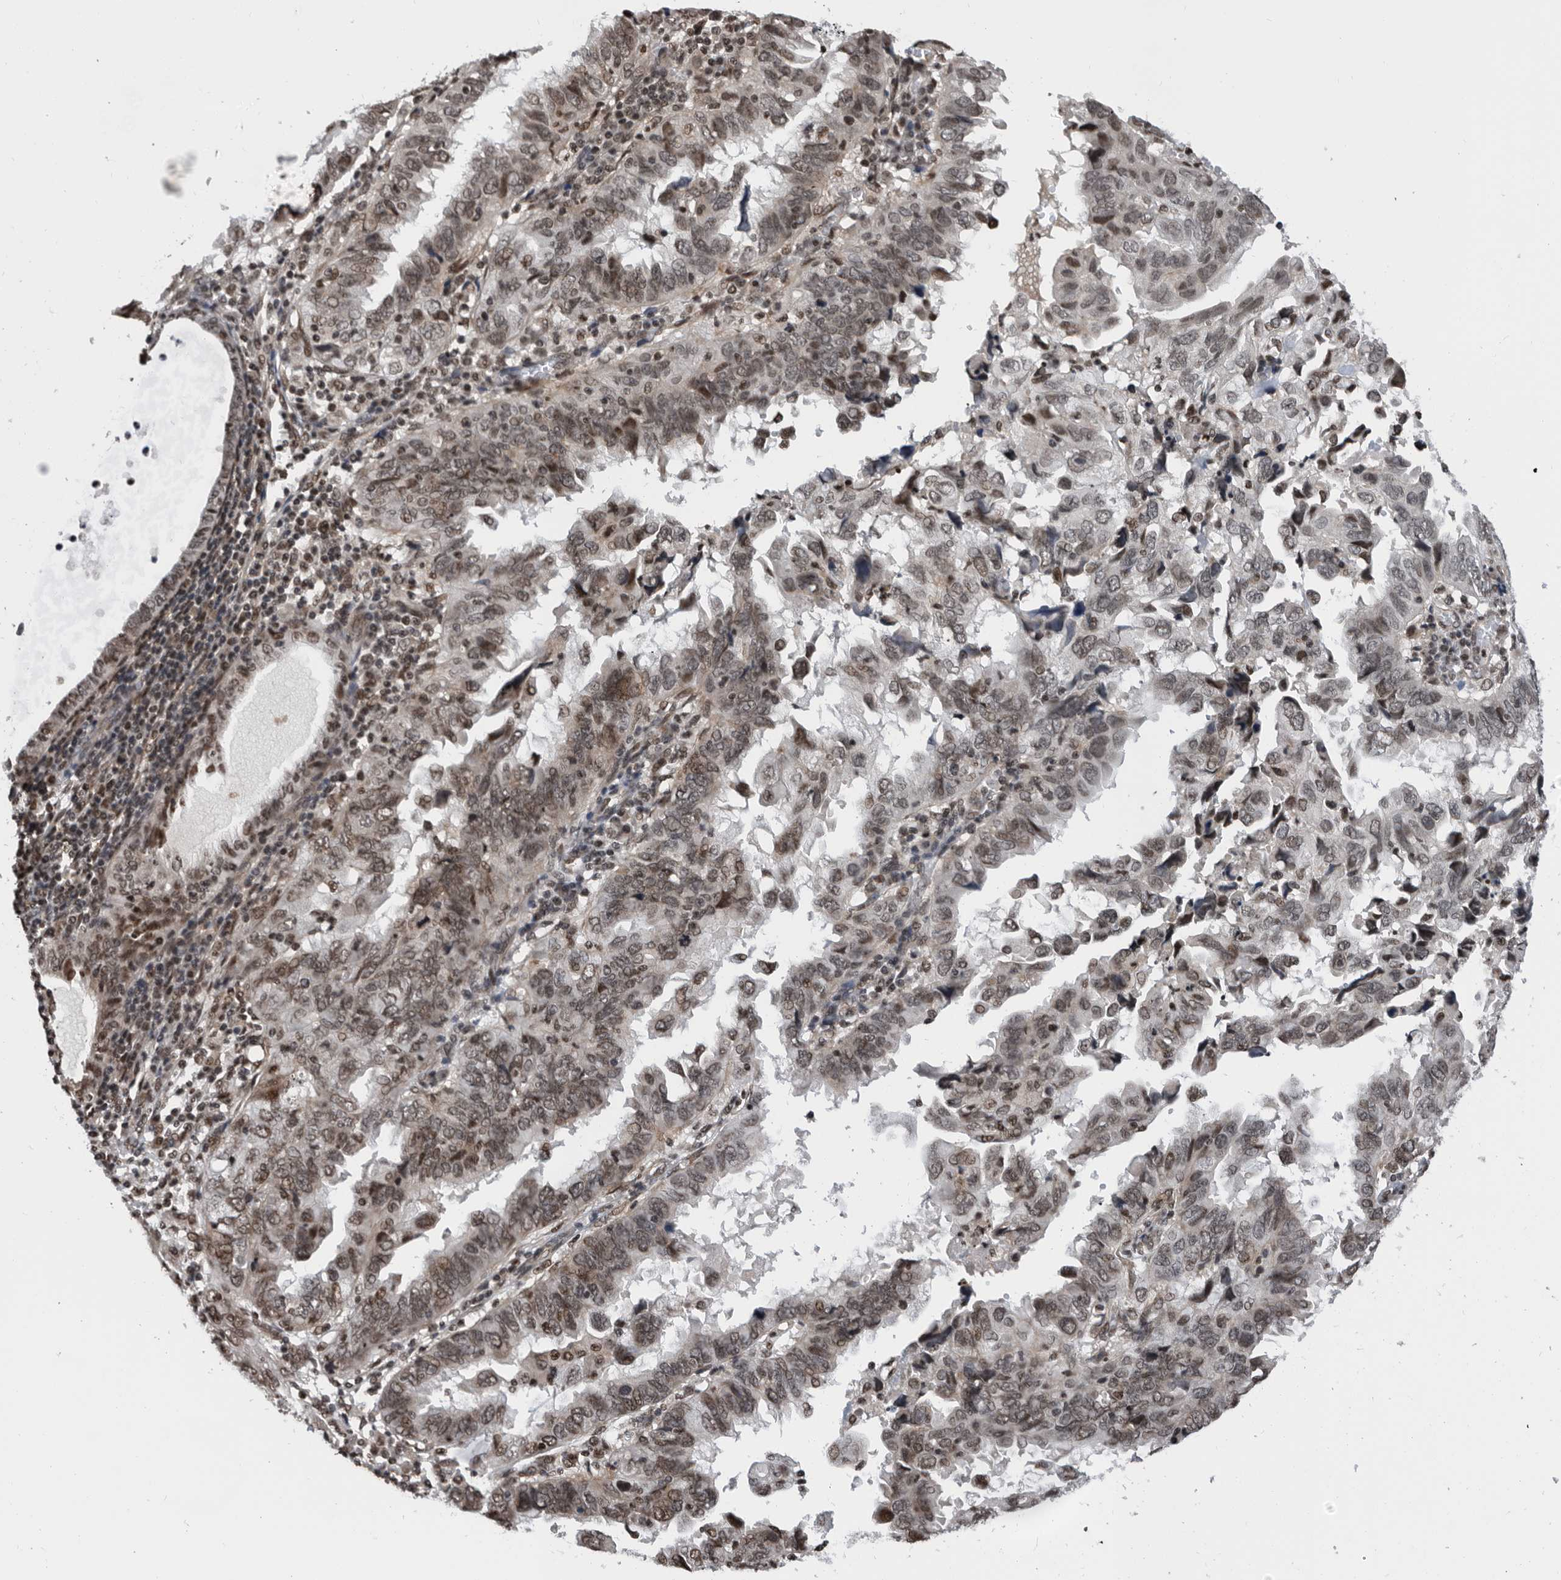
{"staining": {"intensity": "moderate", "quantity": "25%-75%", "location": "nuclear"}, "tissue": "endometrial cancer", "cell_type": "Tumor cells", "image_type": "cancer", "snomed": [{"axis": "morphology", "description": "Adenocarcinoma, NOS"}, {"axis": "topography", "description": "Uterus"}], "caption": "Protein staining of endometrial adenocarcinoma tissue exhibits moderate nuclear staining in approximately 25%-75% of tumor cells. (DAB (3,3'-diaminobenzidine) IHC with brightfield microscopy, high magnification).", "gene": "SNRNP48", "patient": {"sex": "female", "age": 77}}